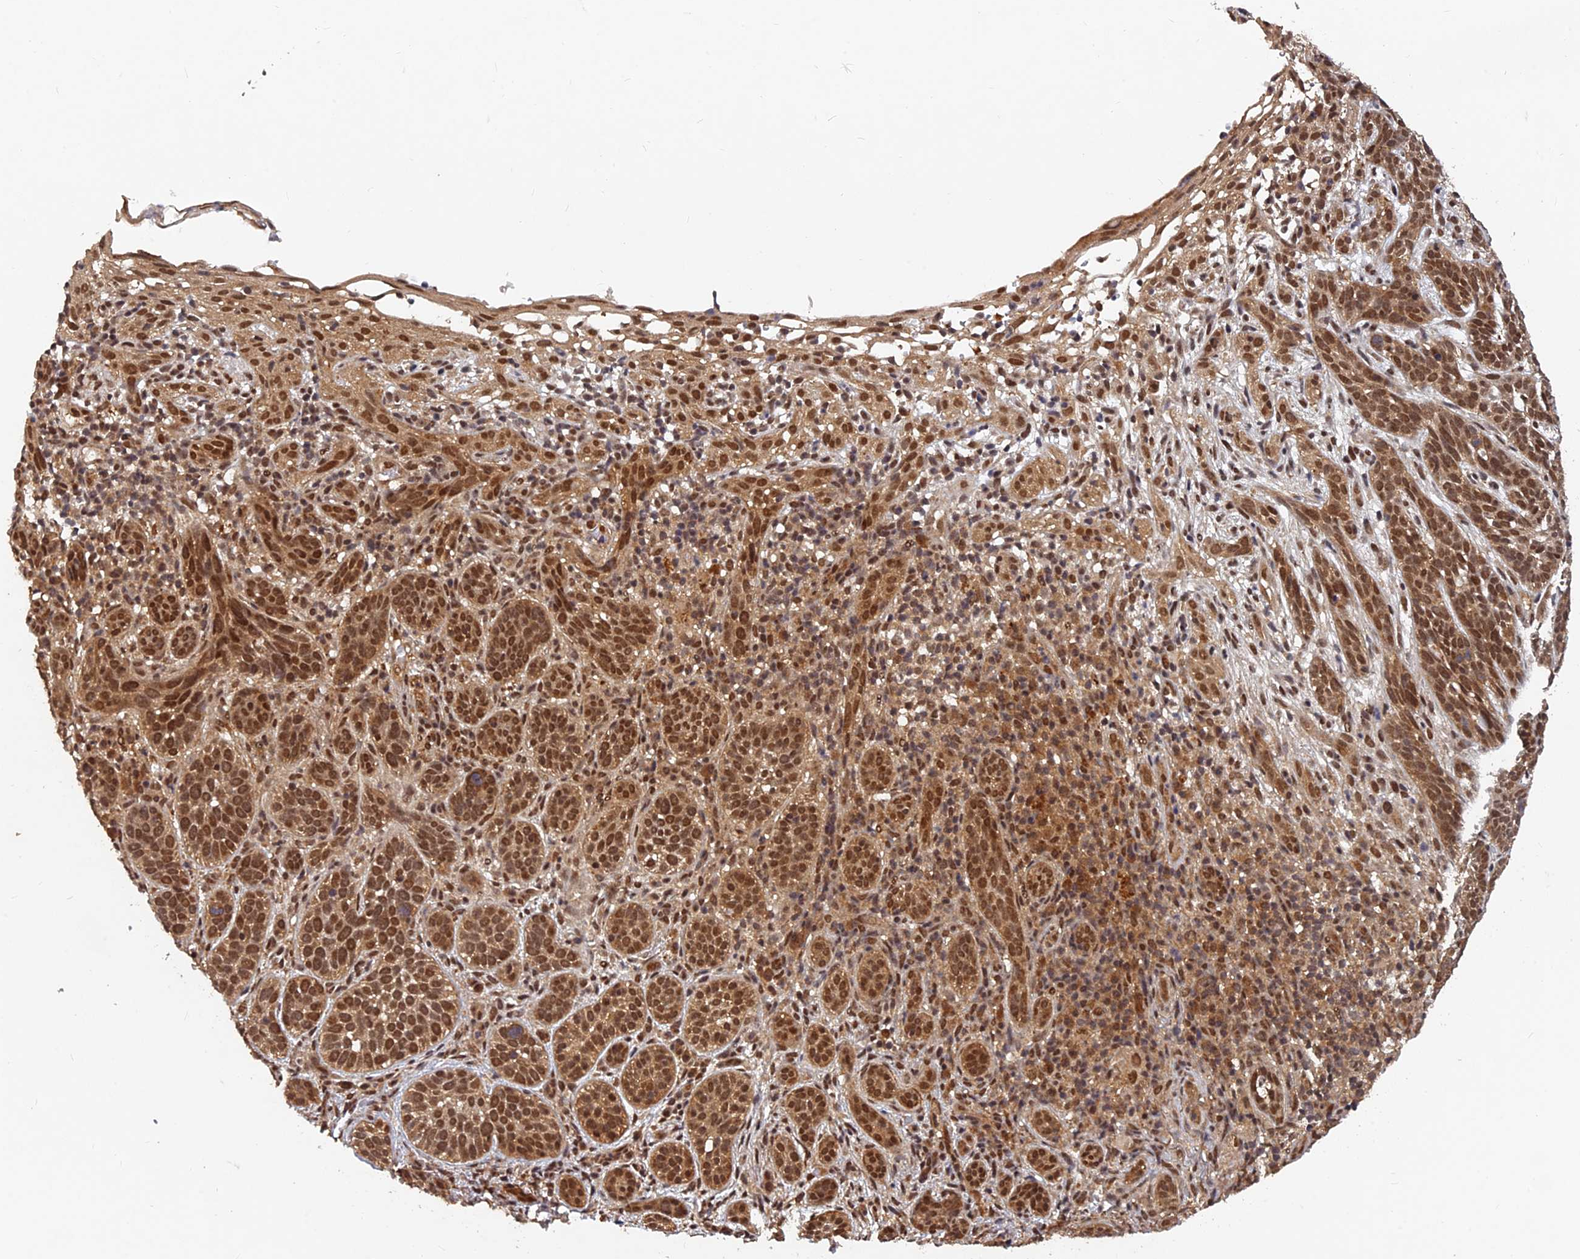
{"staining": {"intensity": "moderate", "quantity": ">75%", "location": "cytoplasmic/membranous,nuclear"}, "tissue": "skin cancer", "cell_type": "Tumor cells", "image_type": "cancer", "snomed": [{"axis": "morphology", "description": "Basal cell carcinoma"}, {"axis": "topography", "description": "Skin"}], "caption": "Tumor cells exhibit medium levels of moderate cytoplasmic/membranous and nuclear staining in about >75% of cells in skin basal cell carcinoma.", "gene": "FAM53C", "patient": {"sex": "male", "age": 71}}